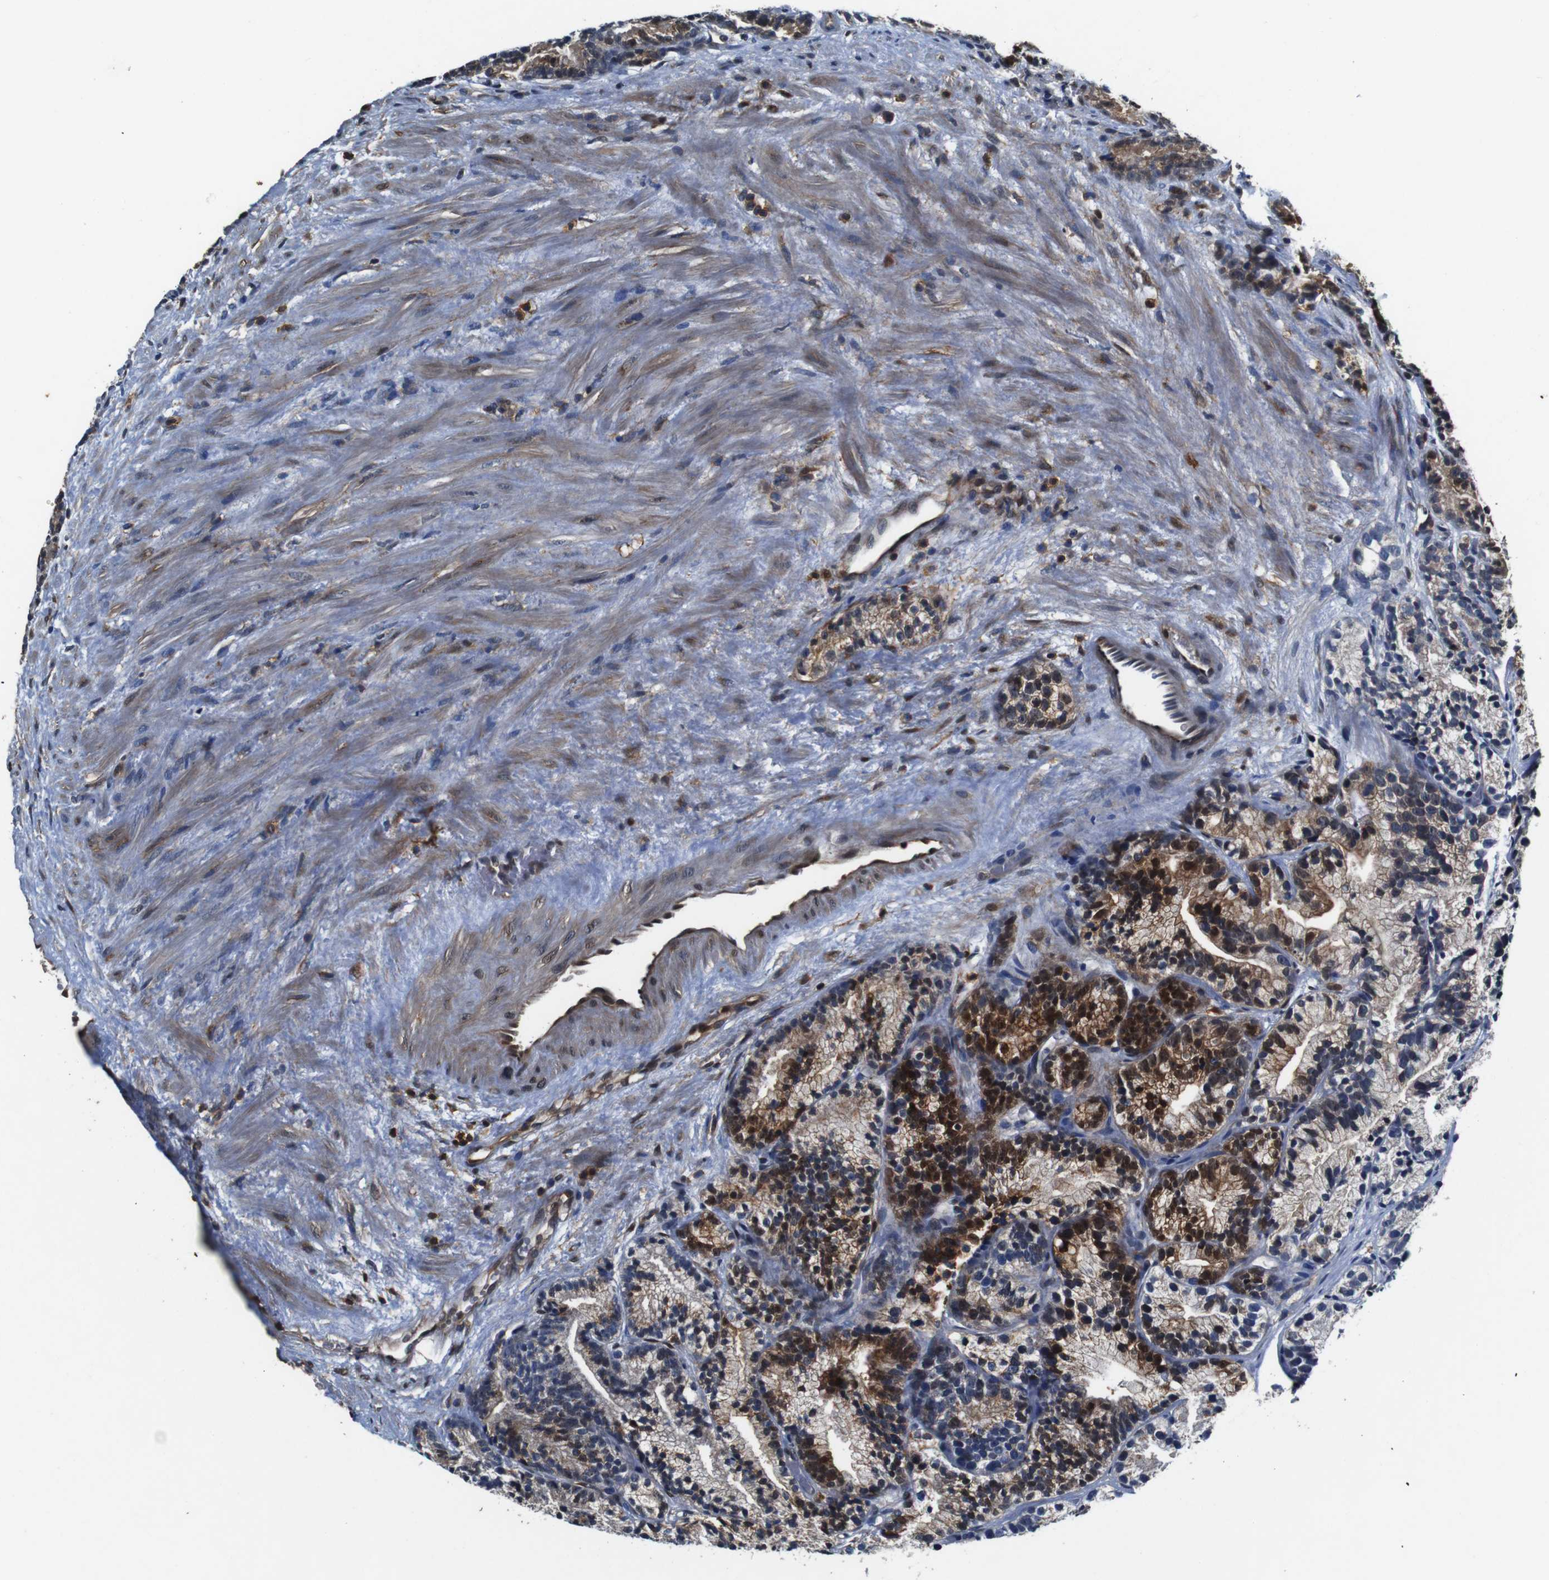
{"staining": {"intensity": "strong", "quantity": "25%-75%", "location": "cytoplasmic/membranous,nuclear"}, "tissue": "prostate cancer", "cell_type": "Tumor cells", "image_type": "cancer", "snomed": [{"axis": "morphology", "description": "Adenocarcinoma, Low grade"}, {"axis": "topography", "description": "Prostate"}], "caption": "Human prostate cancer (low-grade adenocarcinoma) stained with a protein marker shows strong staining in tumor cells.", "gene": "ANXA1", "patient": {"sex": "male", "age": 89}}